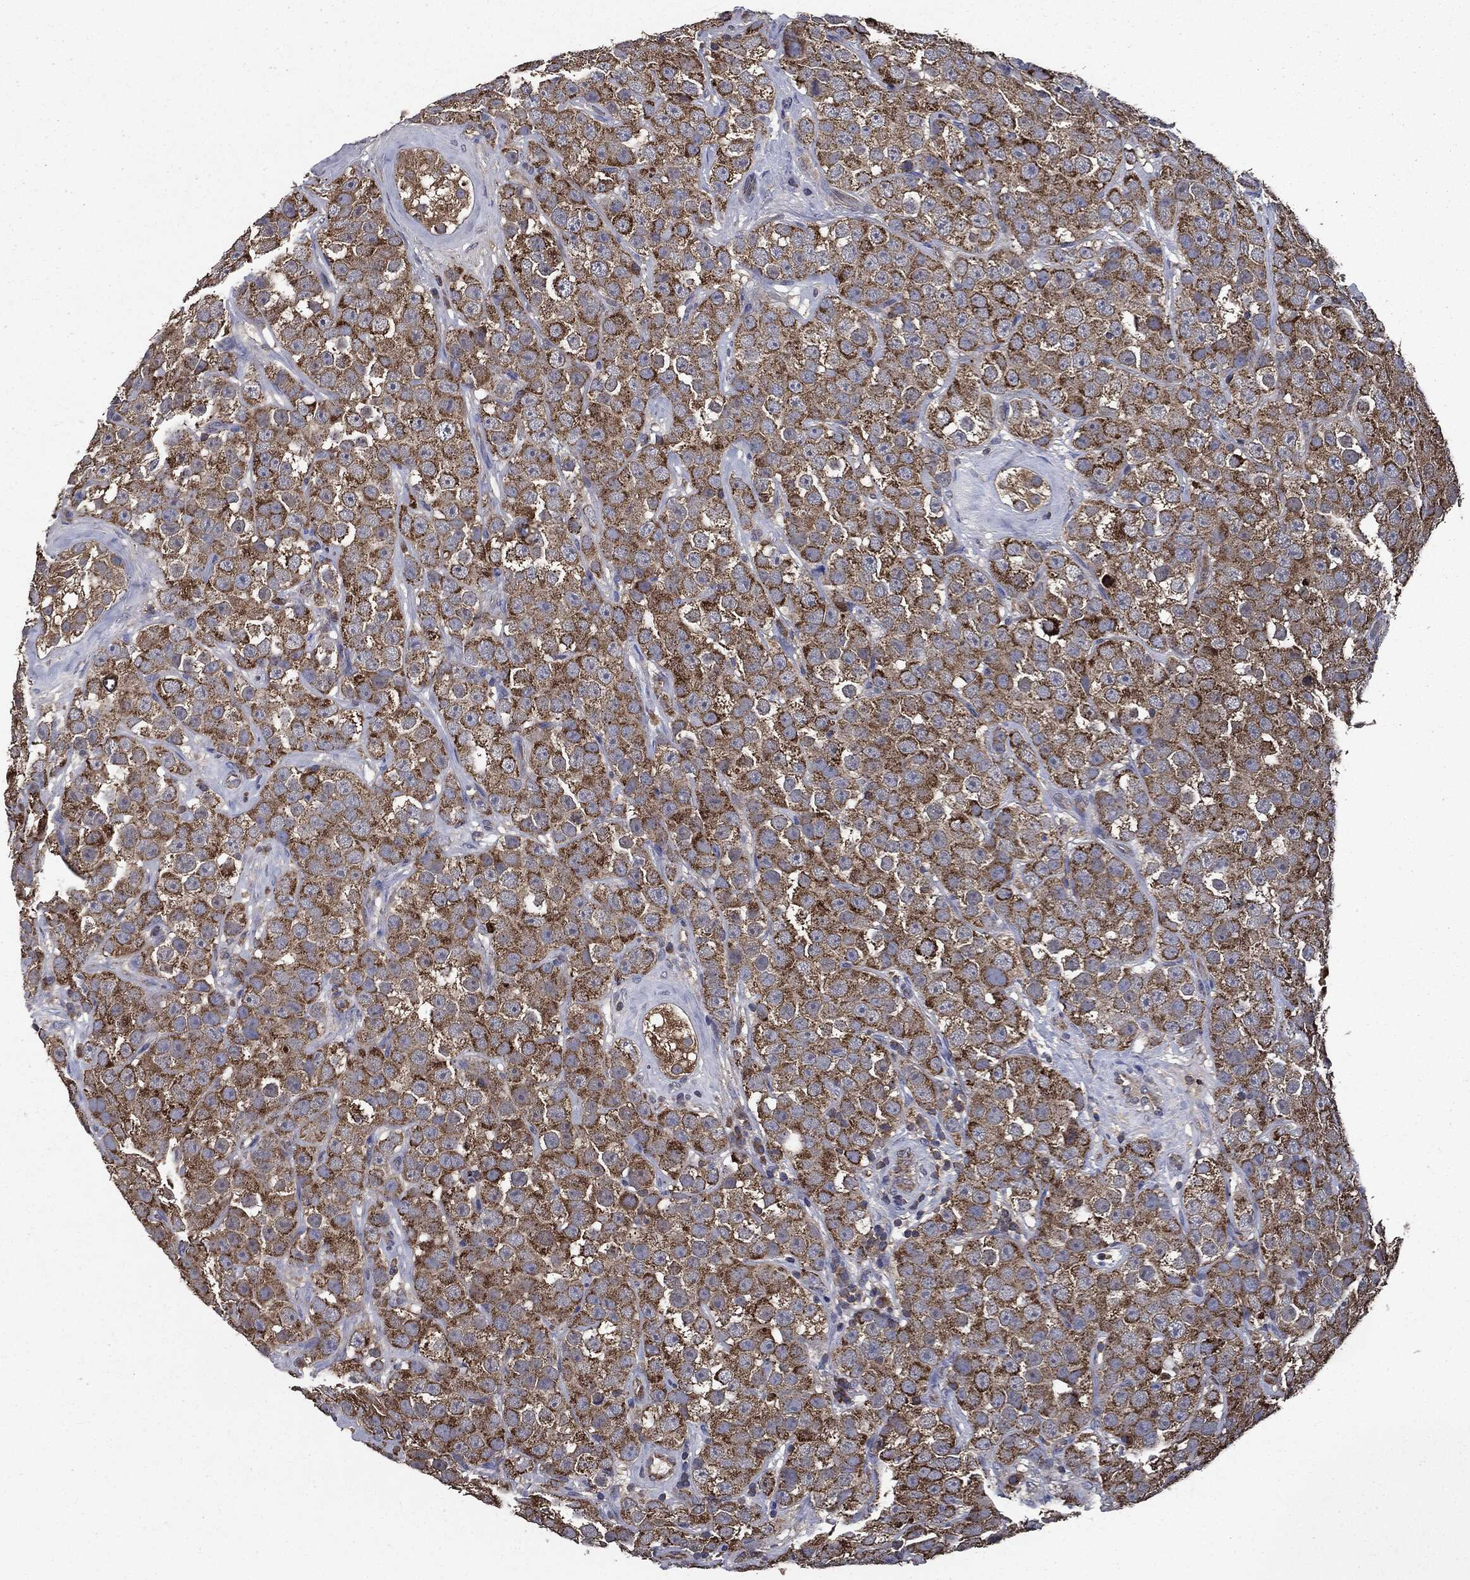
{"staining": {"intensity": "strong", "quantity": ">75%", "location": "cytoplasmic/membranous"}, "tissue": "testis cancer", "cell_type": "Tumor cells", "image_type": "cancer", "snomed": [{"axis": "morphology", "description": "Seminoma, NOS"}, {"axis": "topography", "description": "Testis"}], "caption": "A high amount of strong cytoplasmic/membranous staining is present in about >75% of tumor cells in seminoma (testis) tissue.", "gene": "MAPK6", "patient": {"sex": "male", "age": 28}}